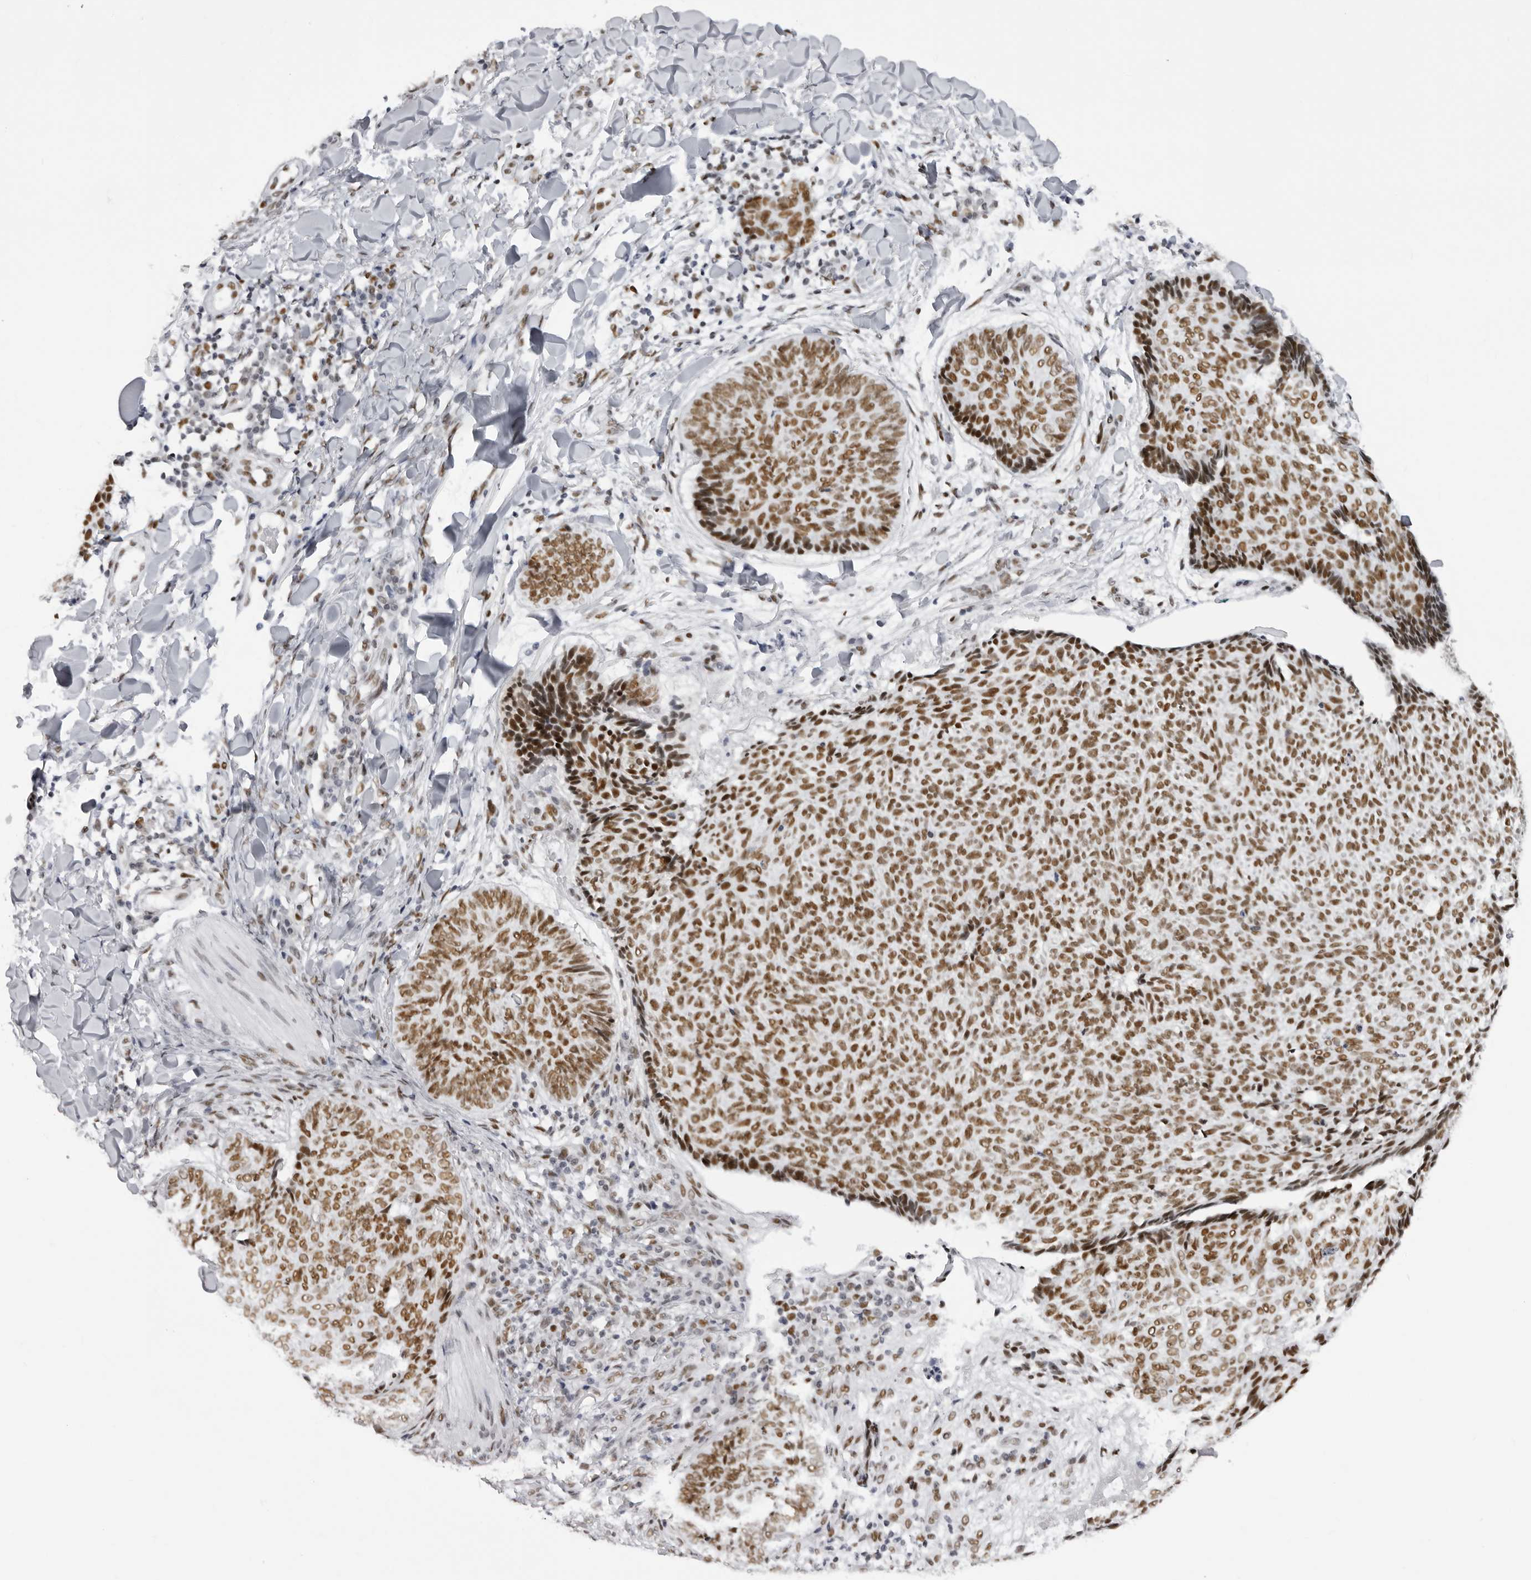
{"staining": {"intensity": "moderate", "quantity": ">75%", "location": "nuclear"}, "tissue": "skin cancer", "cell_type": "Tumor cells", "image_type": "cancer", "snomed": [{"axis": "morphology", "description": "Normal tissue, NOS"}, {"axis": "morphology", "description": "Basal cell carcinoma"}, {"axis": "topography", "description": "Skin"}], "caption": "Protein positivity by immunohistochemistry reveals moderate nuclear positivity in approximately >75% of tumor cells in skin cancer (basal cell carcinoma). Using DAB (3,3'-diaminobenzidine) (brown) and hematoxylin (blue) stains, captured at high magnification using brightfield microscopy.", "gene": "IRF2BP2", "patient": {"sex": "male", "age": 50}}